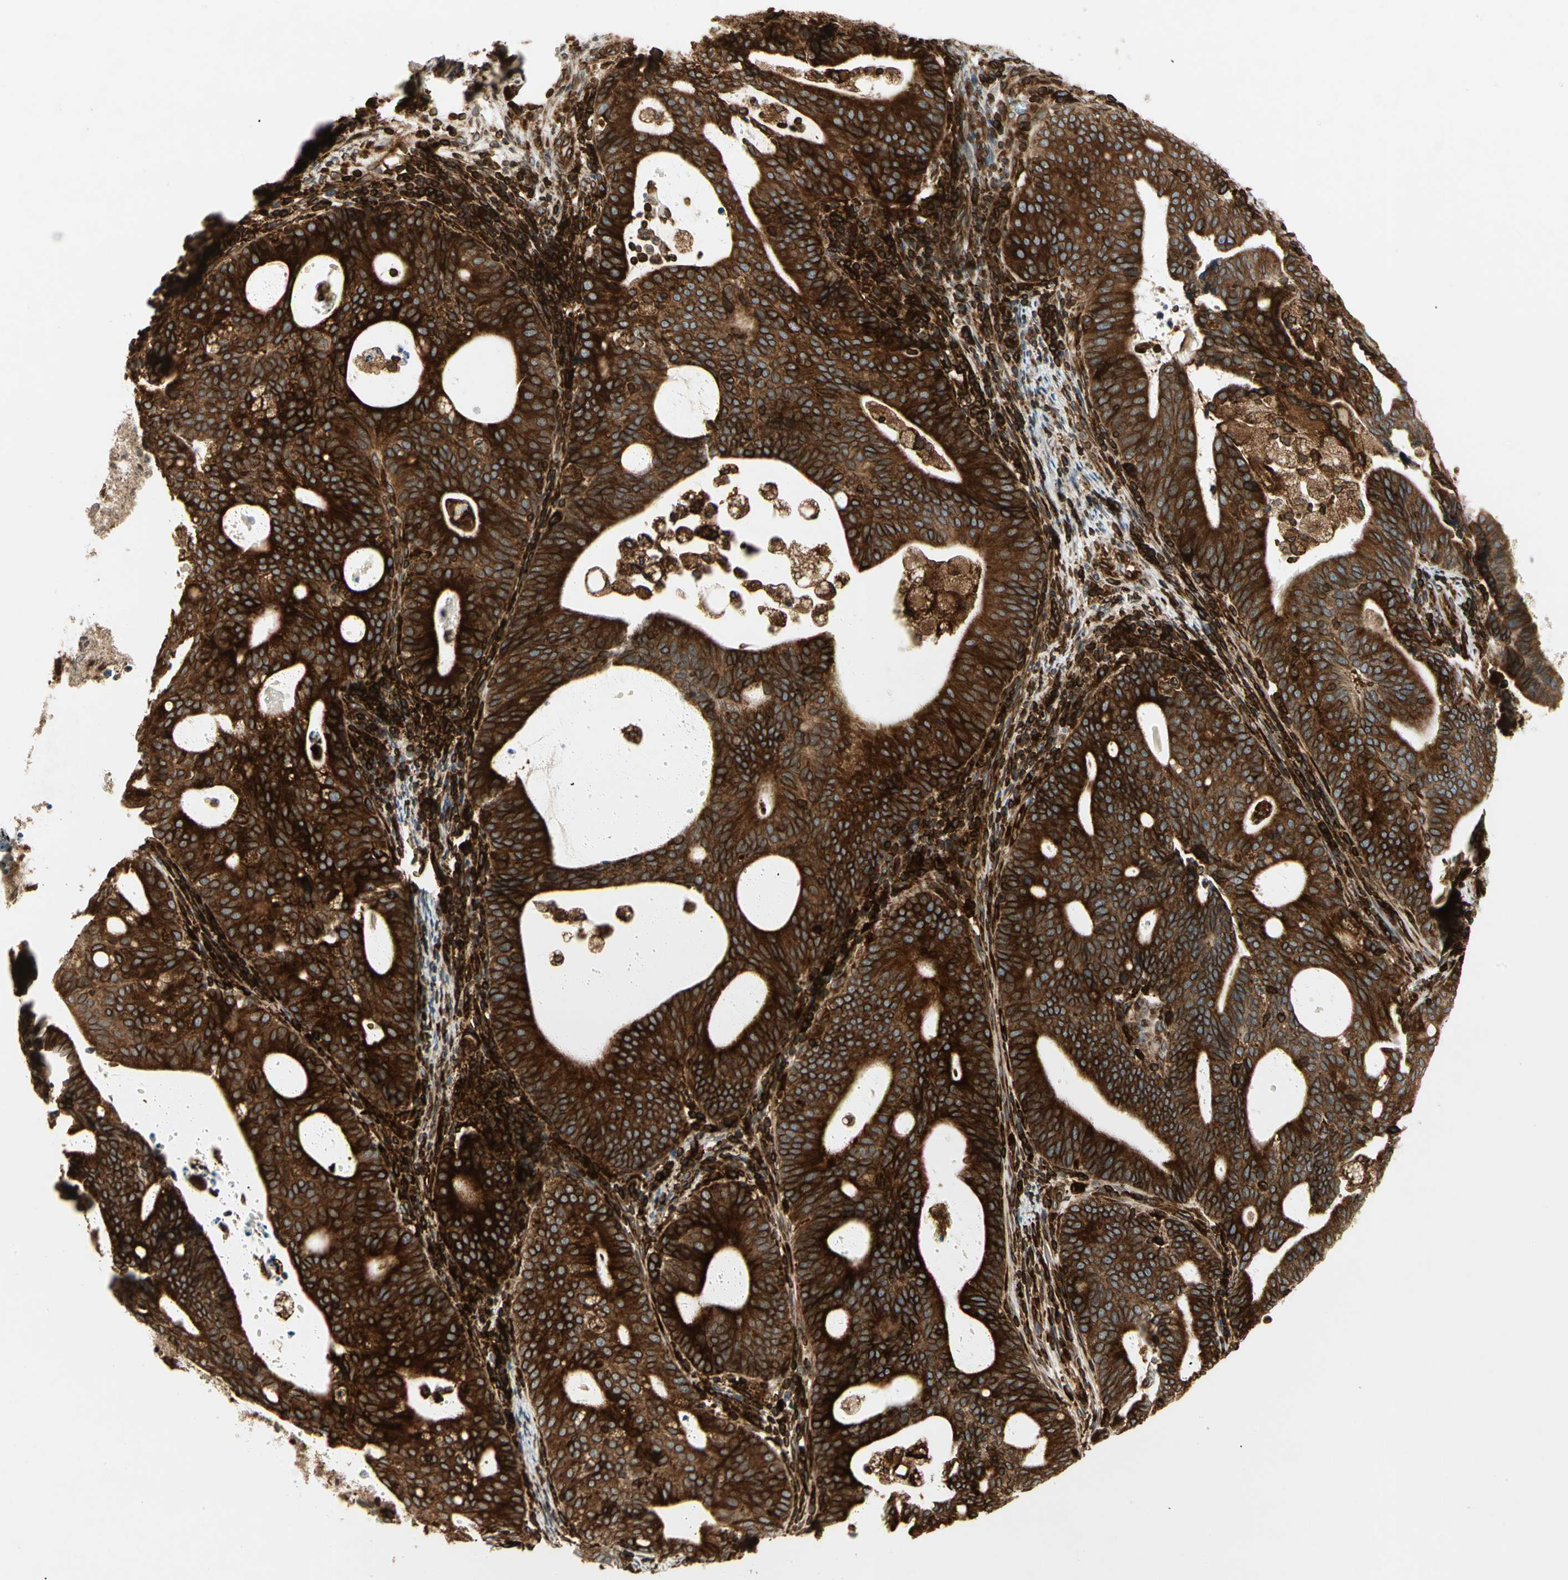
{"staining": {"intensity": "strong", "quantity": ">75%", "location": "cytoplasmic/membranous"}, "tissue": "endometrial cancer", "cell_type": "Tumor cells", "image_type": "cancer", "snomed": [{"axis": "morphology", "description": "Adenocarcinoma, NOS"}, {"axis": "topography", "description": "Uterus"}], "caption": "Strong cytoplasmic/membranous staining for a protein is present in approximately >75% of tumor cells of endometrial cancer using immunohistochemistry.", "gene": "TAPBP", "patient": {"sex": "female", "age": 83}}